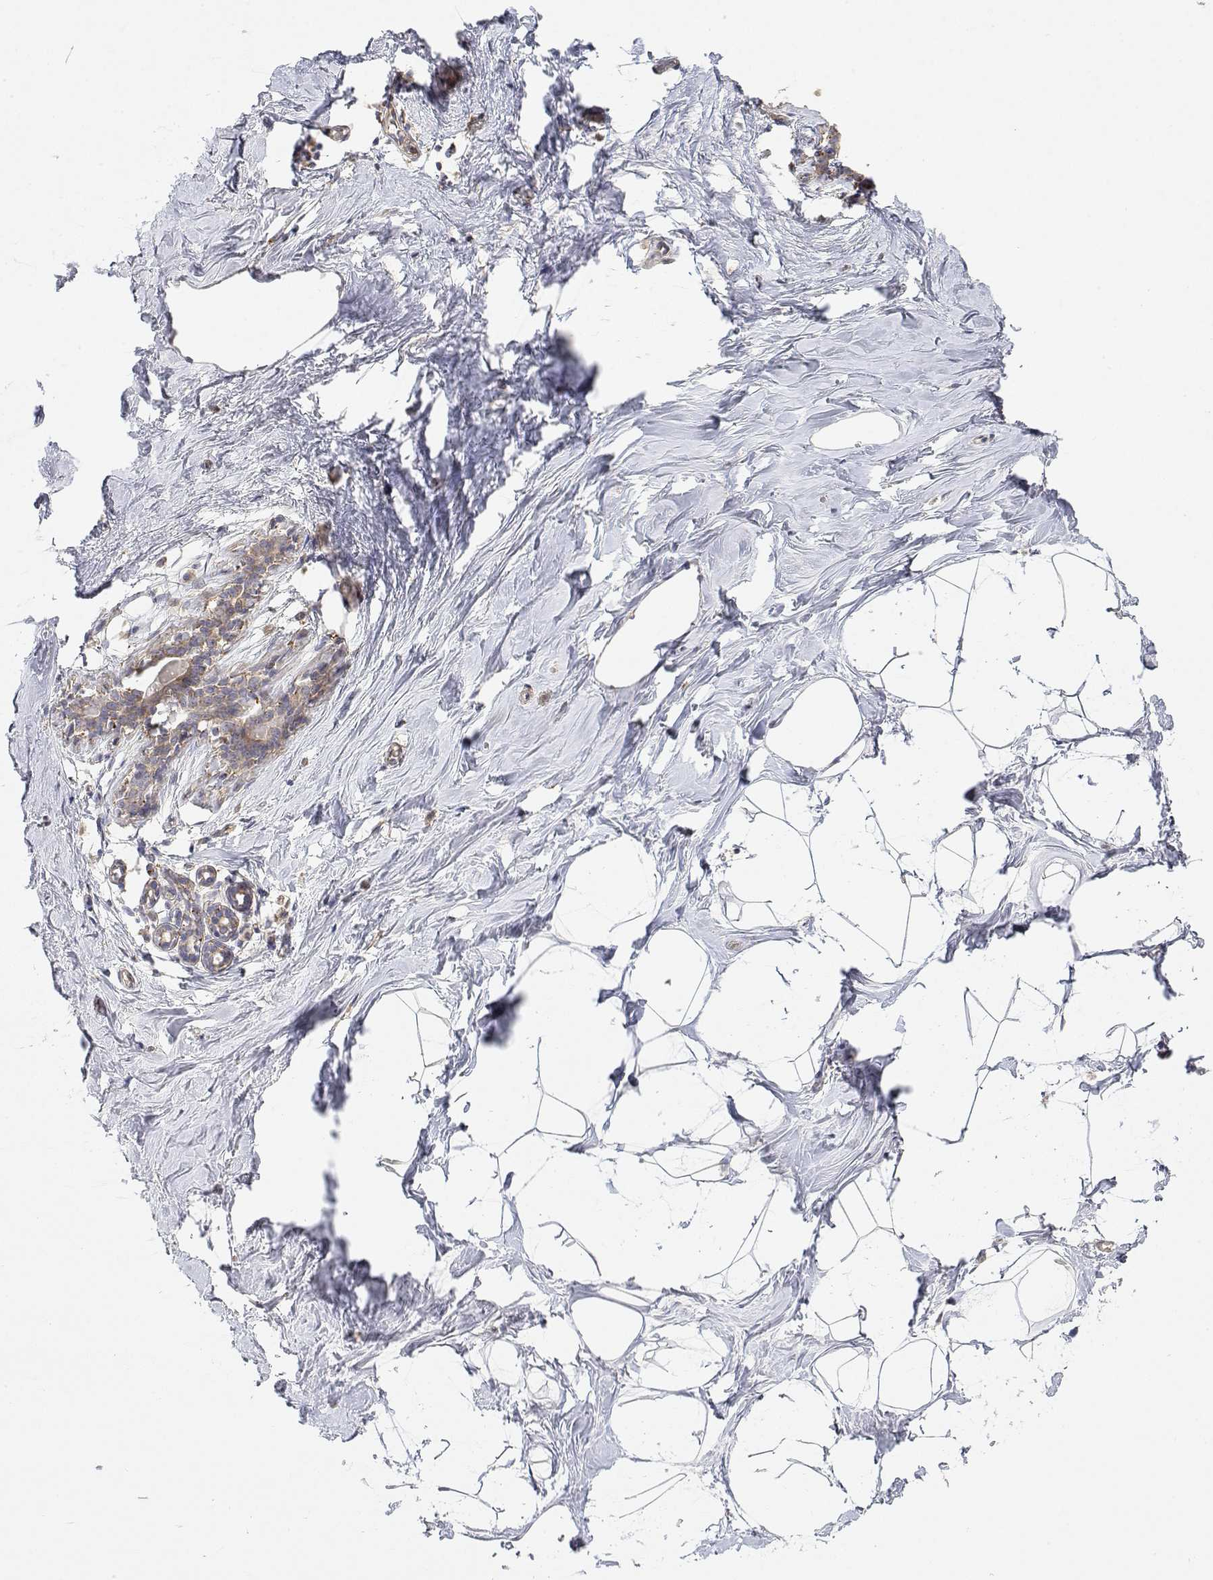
{"staining": {"intensity": "negative", "quantity": "none", "location": "none"}, "tissue": "breast", "cell_type": "Adipocytes", "image_type": "normal", "snomed": [{"axis": "morphology", "description": "Normal tissue, NOS"}, {"axis": "topography", "description": "Breast"}], "caption": "The micrograph reveals no significant expression in adipocytes of breast.", "gene": "LONRF3", "patient": {"sex": "female", "age": 32}}